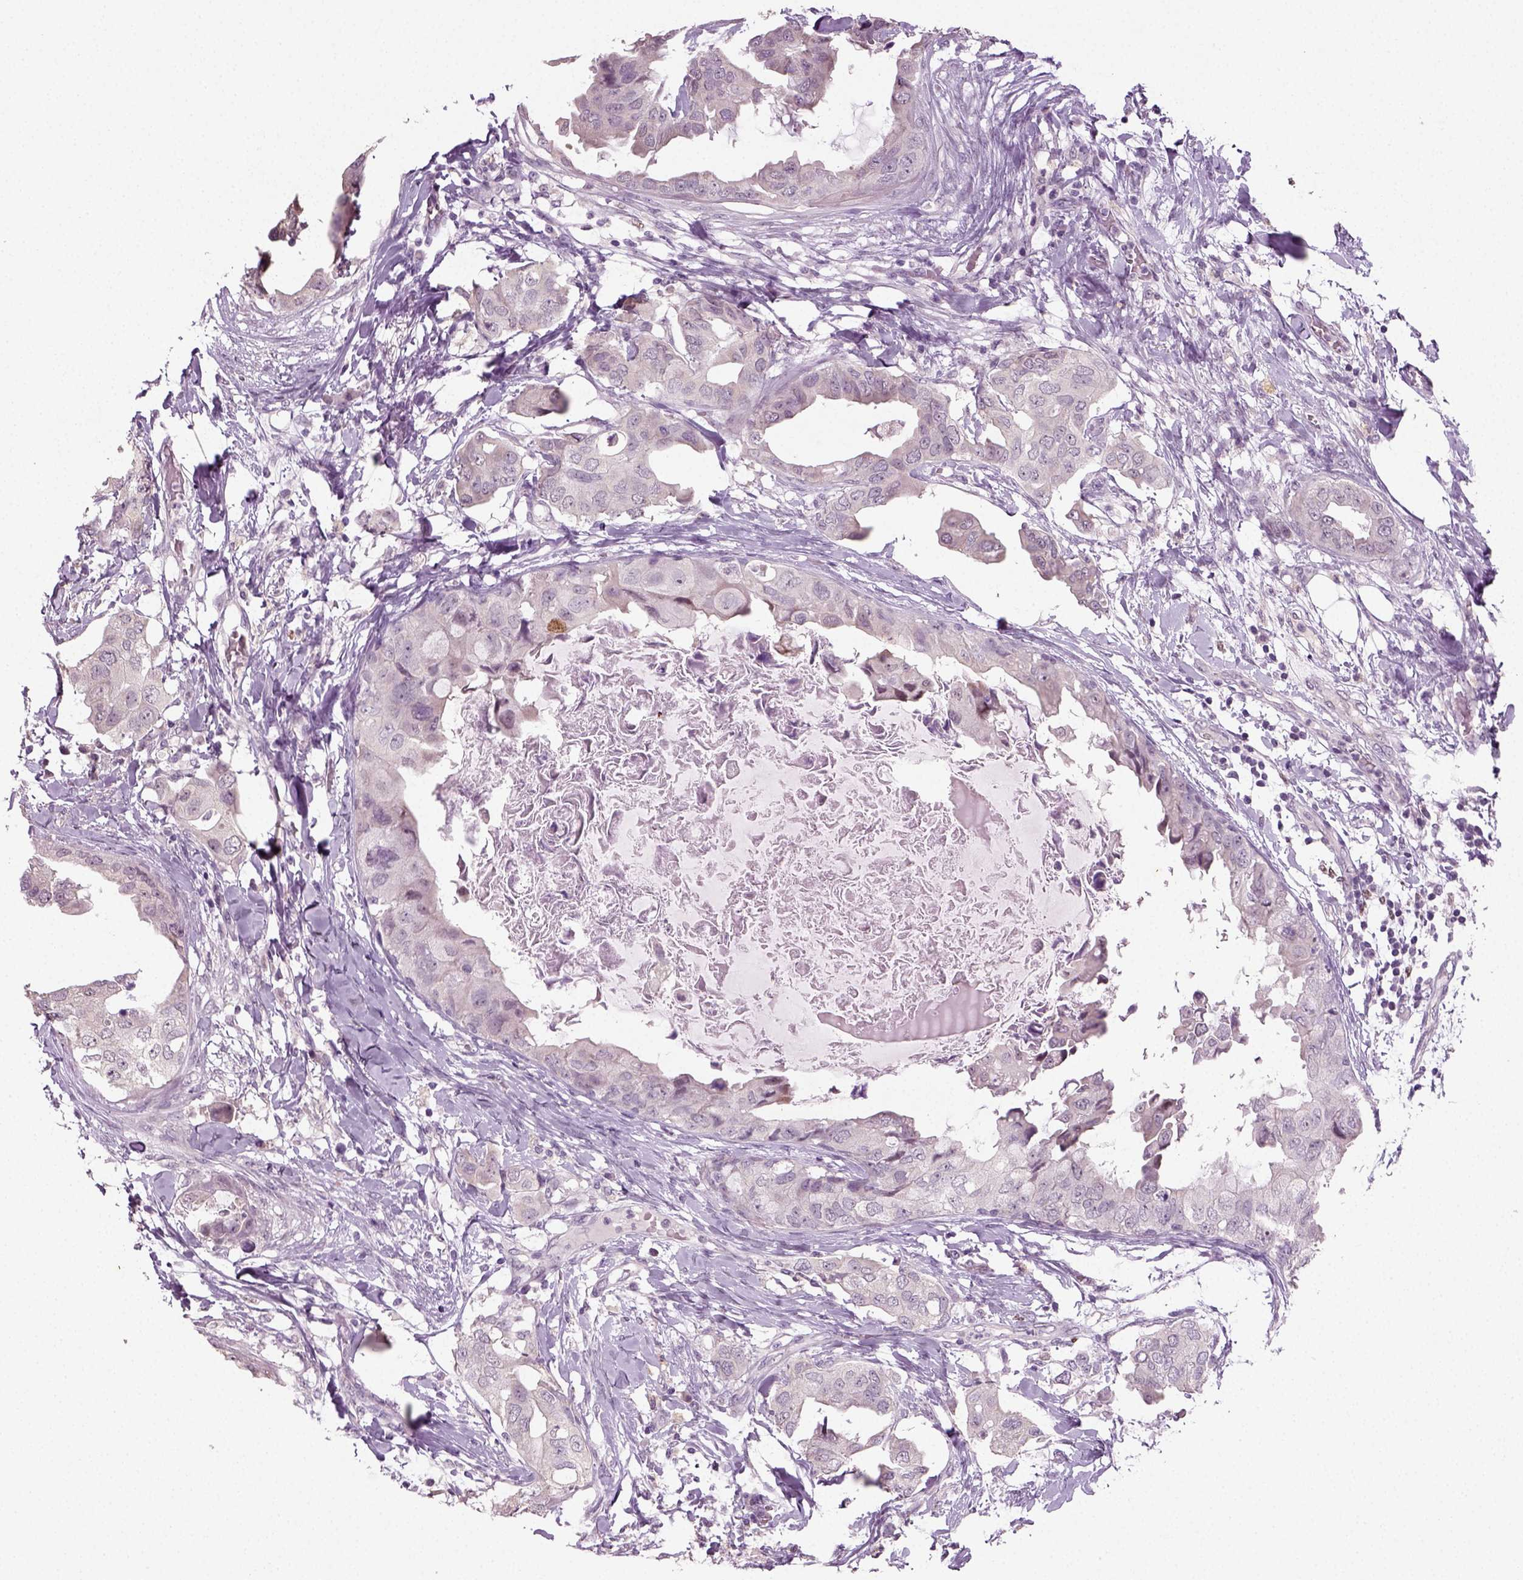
{"staining": {"intensity": "negative", "quantity": "none", "location": "none"}, "tissue": "breast cancer", "cell_type": "Tumor cells", "image_type": "cancer", "snomed": [{"axis": "morphology", "description": "Normal tissue, NOS"}, {"axis": "morphology", "description": "Duct carcinoma"}, {"axis": "topography", "description": "Breast"}], "caption": "IHC histopathology image of human breast cancer (infiltrating ductal carcinoma) stained for a protein (brown), which displays no staining in tumor cells.", "gene": "SYNGAP1", "patient": {"sex": "female", "age": 40}}